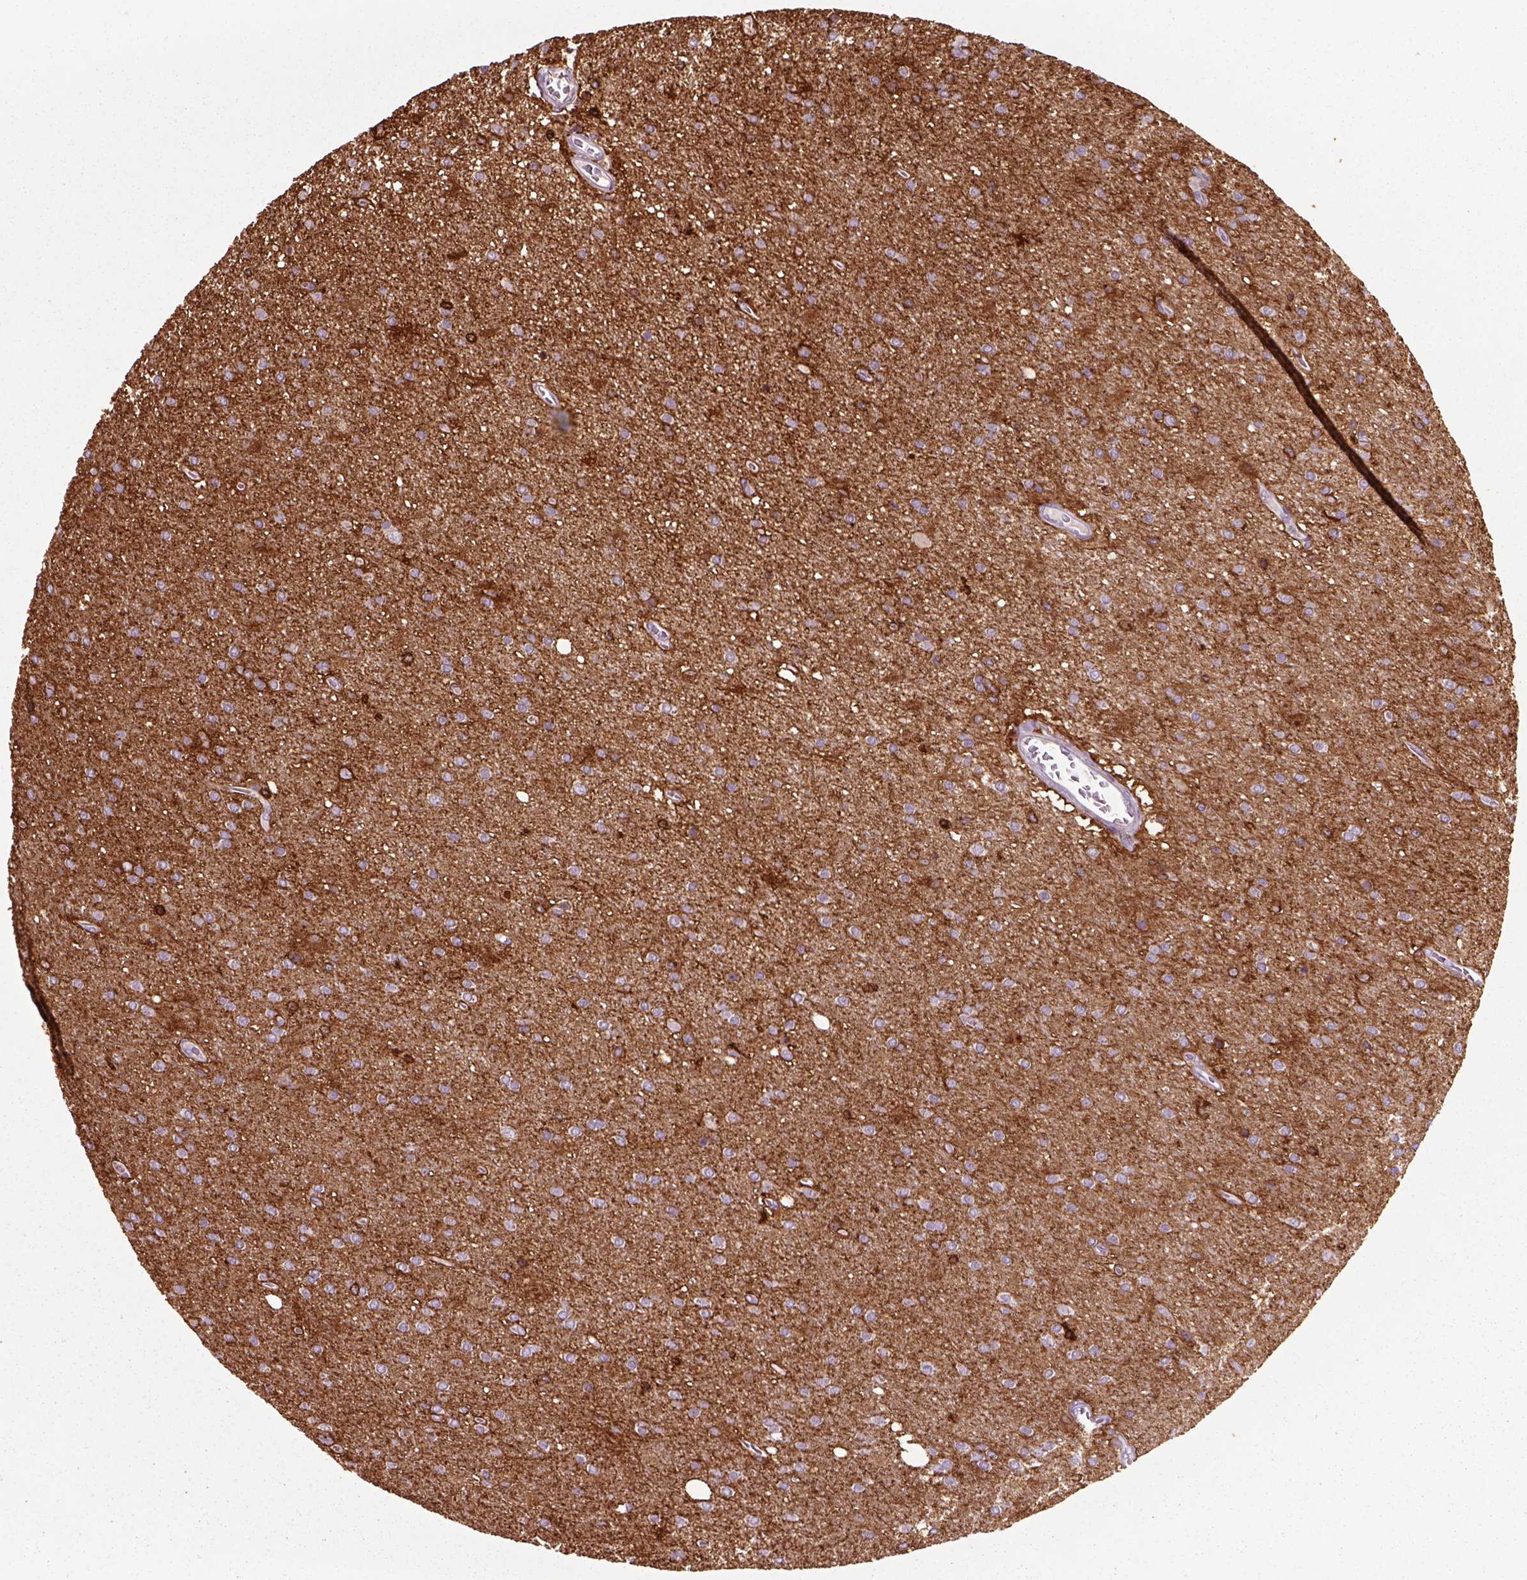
{"staining": {"intensity": "strong", "quantity": "<25%", "location": "cytoplasmic/membranous"}, "tissue": "glioma", "cell_type": "Tumor cells", "image_type": "cancer", "snomed": [{"axis": "morphology", "description": "Glioma, malignant, High grade"}, {"axis": "topography", "description": "Cerebral cortex"}], "caption": "A medium amount of strong cytoplasmic/membranous positivity is present in about <25% of tumor cells in glioma tissue. The staining was performed using DAB, with brown indicating positive protein expression. Nuclei are stained blue with hematoxylin.", "gene": "MARCKS", "patient": {"sex": "male", "age": 70}}